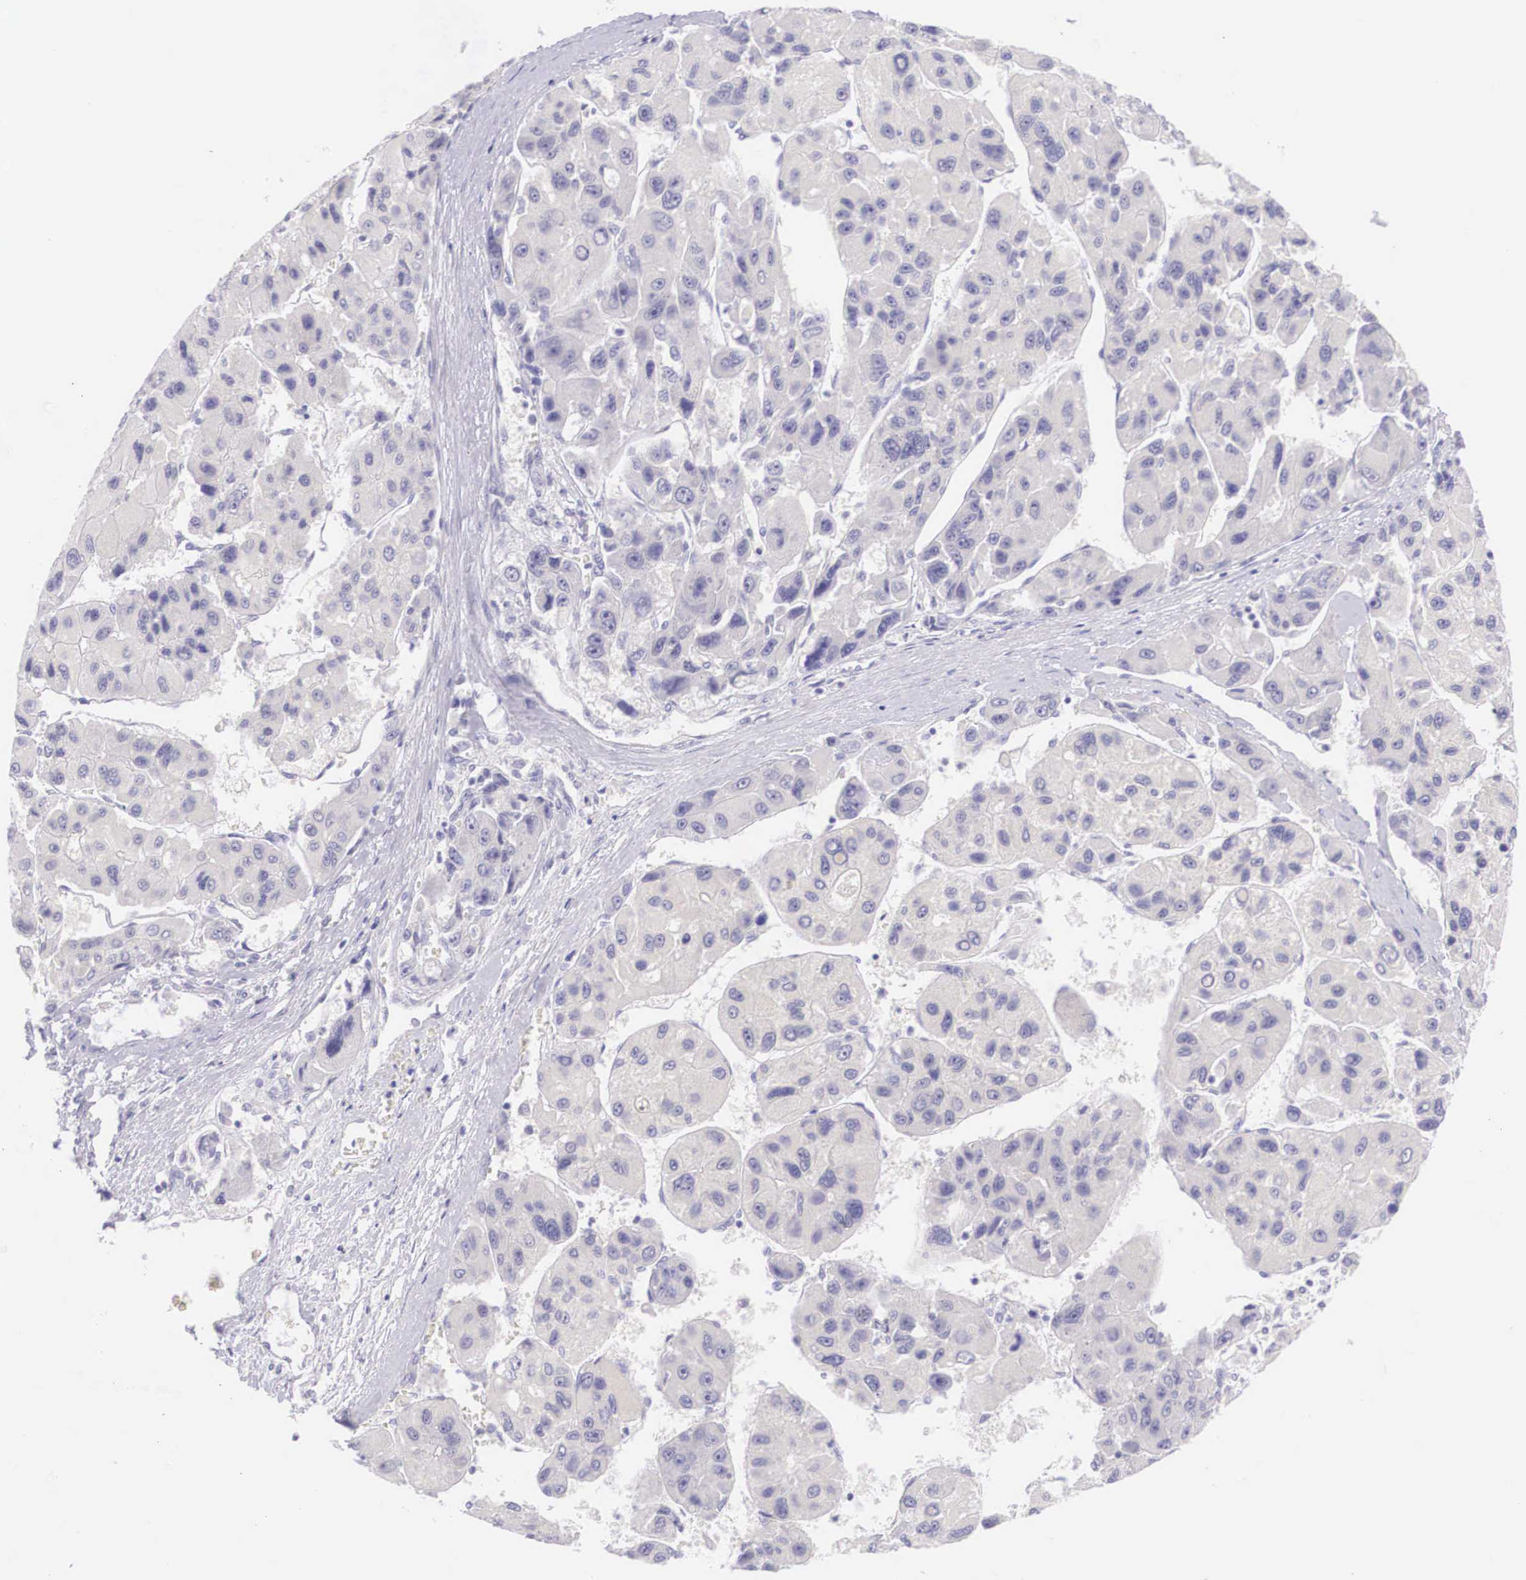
{"staining": {"intensity": "negative", "quantity": "none", "location": "none"}, "tissue": "liver cancer", "cell_type": "Tumor cells", "image_type": "cancer", "snomed": [{"axis": "morphology", "description": "Carcinoma, Hepatocellular, NOS"}, {"axis": "topography", "description": "Liver"}], "caption": "Immunohistochemical staining of liver cancer (hepatocellular carcinoma) shows no significant expression in tumor cells.", "gene": "BCL6", "patient": {"sex": "male", "age": 64}}